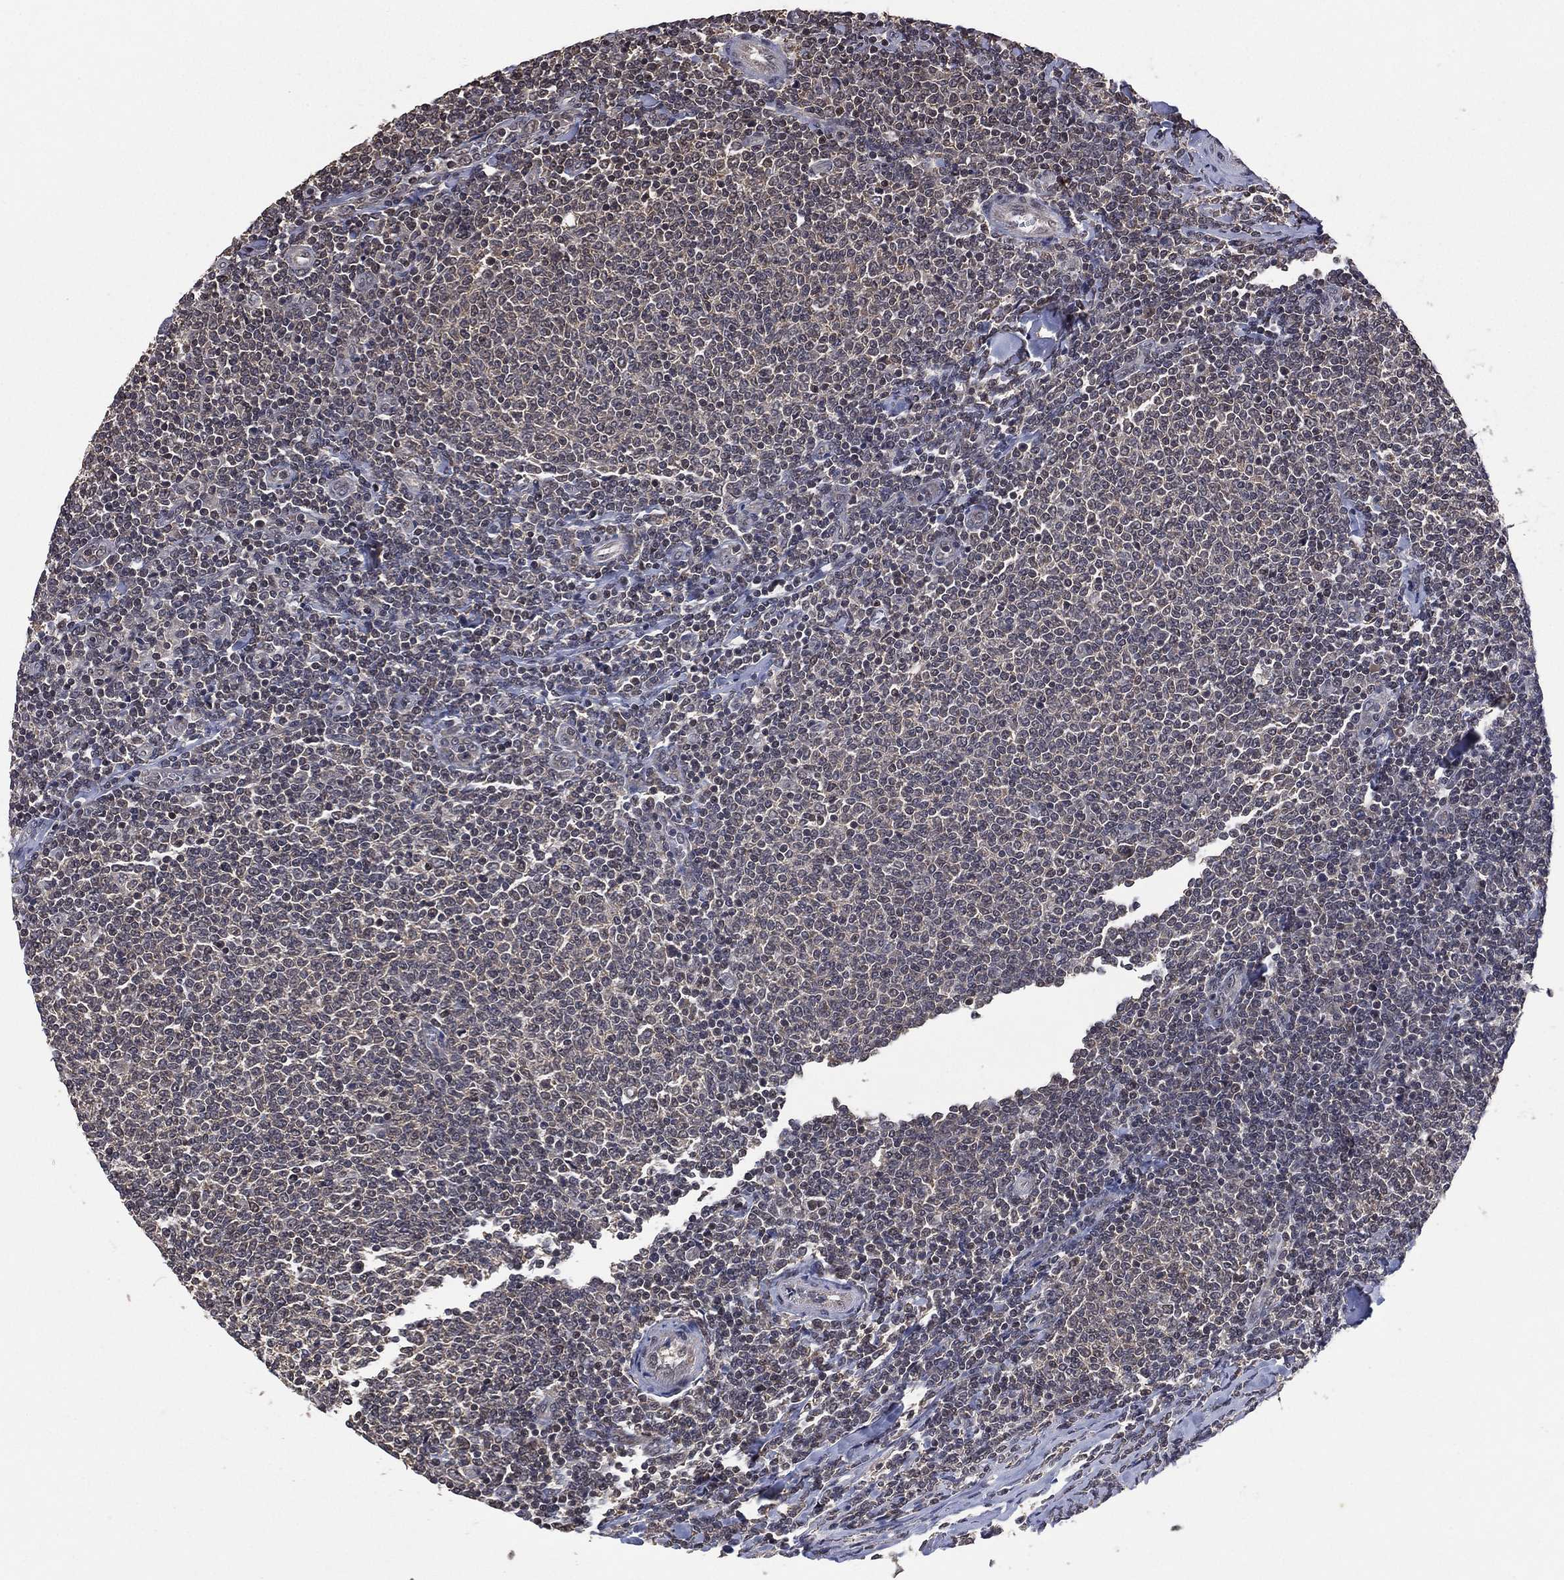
{"staining": {"intensity": "negative", "quantity": "none", "location": "none"}, "tissue": "lymphoma", "cell_type": "Tumor cells", "image_type": "cancer", "snomed": [{"axis": "morphology", "description": "Malignant lymphoma, non-Hodgkin's type, Low grade"}, {"axis": "topography", "description": "Lymph node"}], "caption": "Immunohistochemistry (IHC) photomicrograph of low-grade malignant lymphoma, non-Hodgkin's type stained for a protein (brown), which shows no staining in tumor cells. (Stains: DAB immunohistochemistry (IHC) with hematoxylin counter stain, Microscopy: brightfield microscopy at high magnification).", "gene": "NELFCD", "patient": {"sex": "male", "age": 52}}